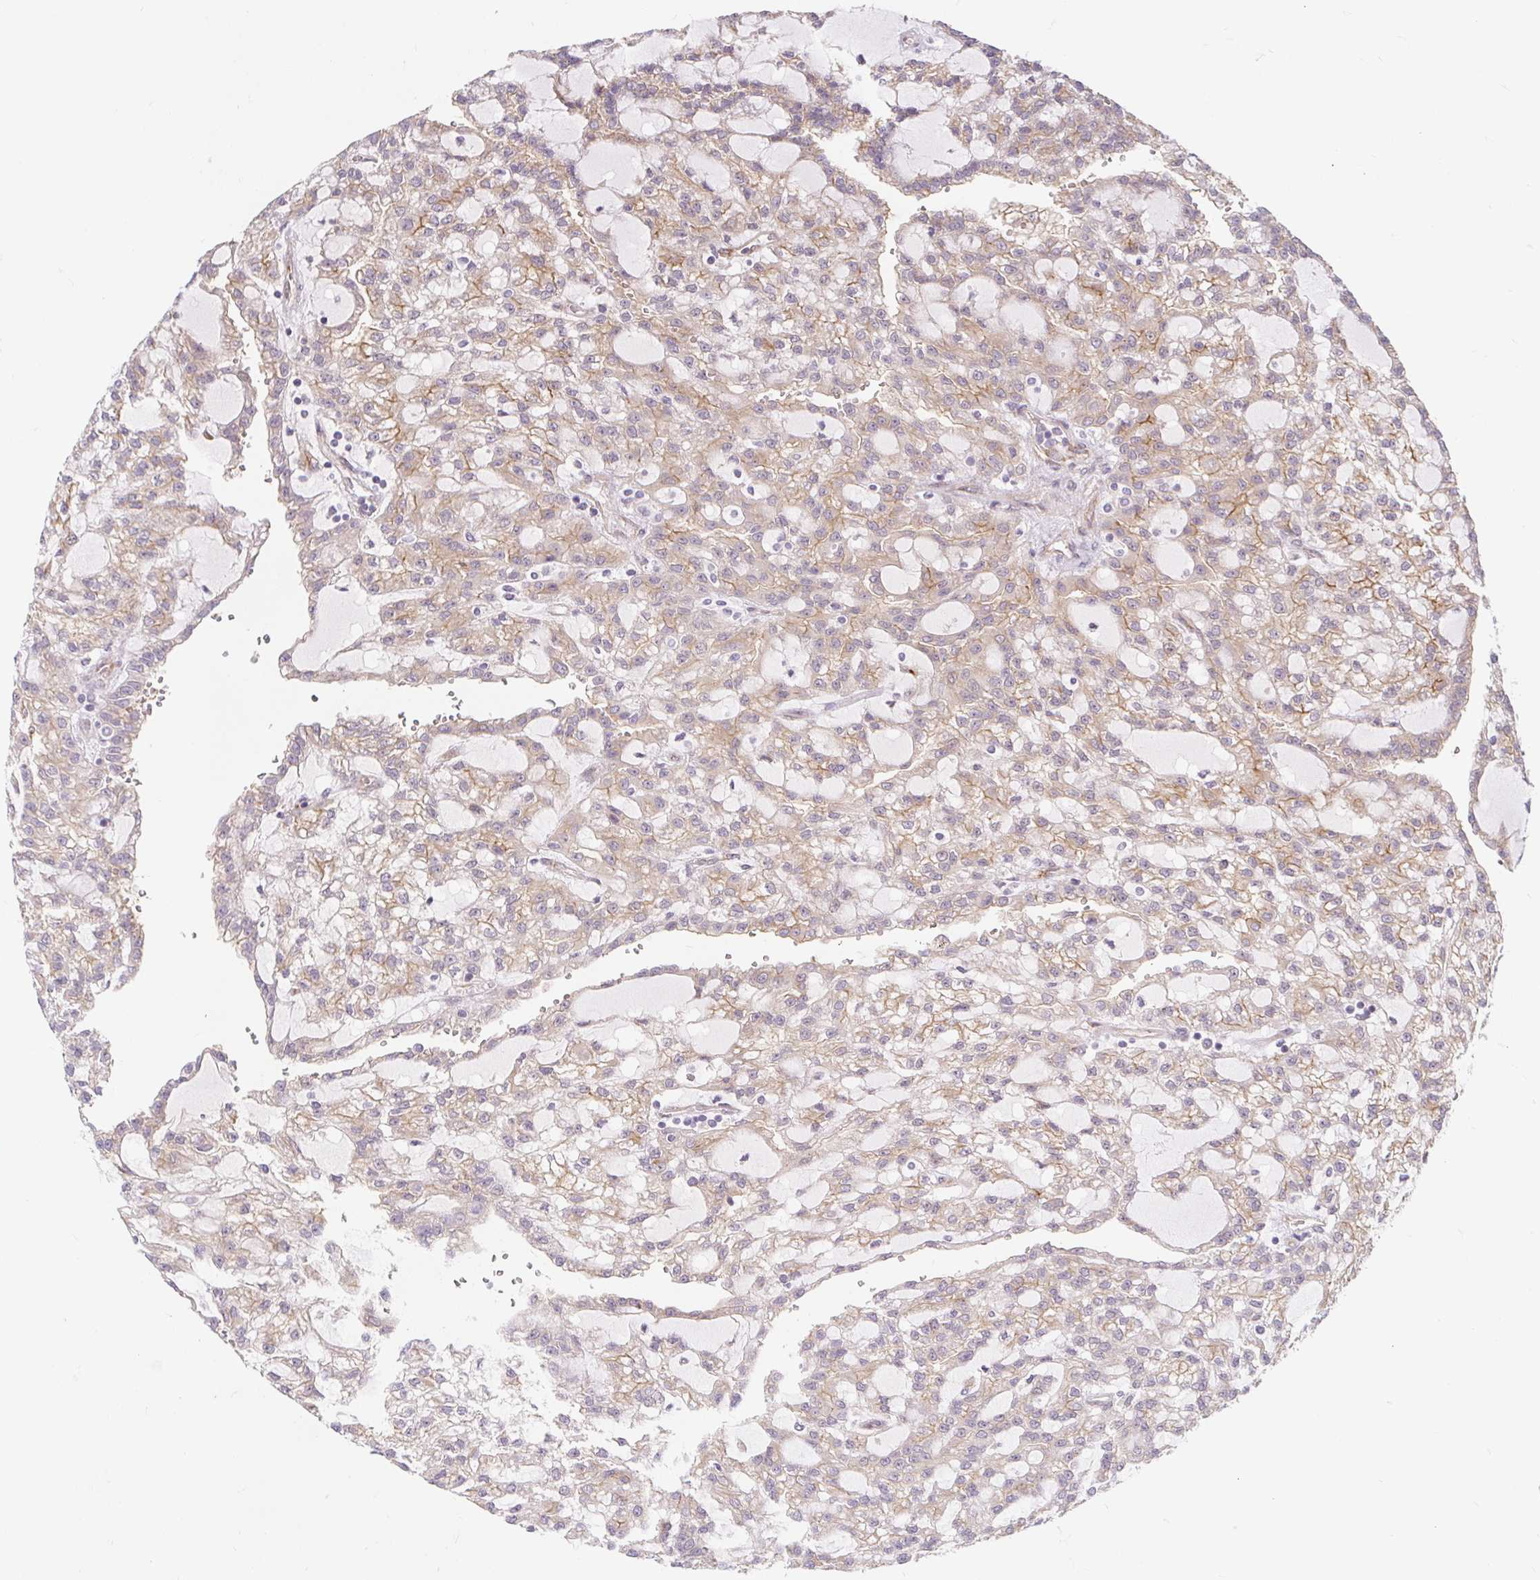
{"staining": {"intensity": "weak", "quantity": "25%-75%", "location": "cytoplasmic/membranous"}, "tissue": "renal cancer", "cell_type": "Tumor cells", "image_type": "cancer", "snomed": [{"axis": "morphology", "description": "Adenocarcinoma, NOS"}, {"axis": "topography", "description": "Kidney"}], "caption": "Weak cytoplasmic/membranous protein positivity is appreciated in about 25%-75% of tumor cells in renal cancer.", "gene": "LYPD5", "patient": {"sex": "male", "age": 63}}